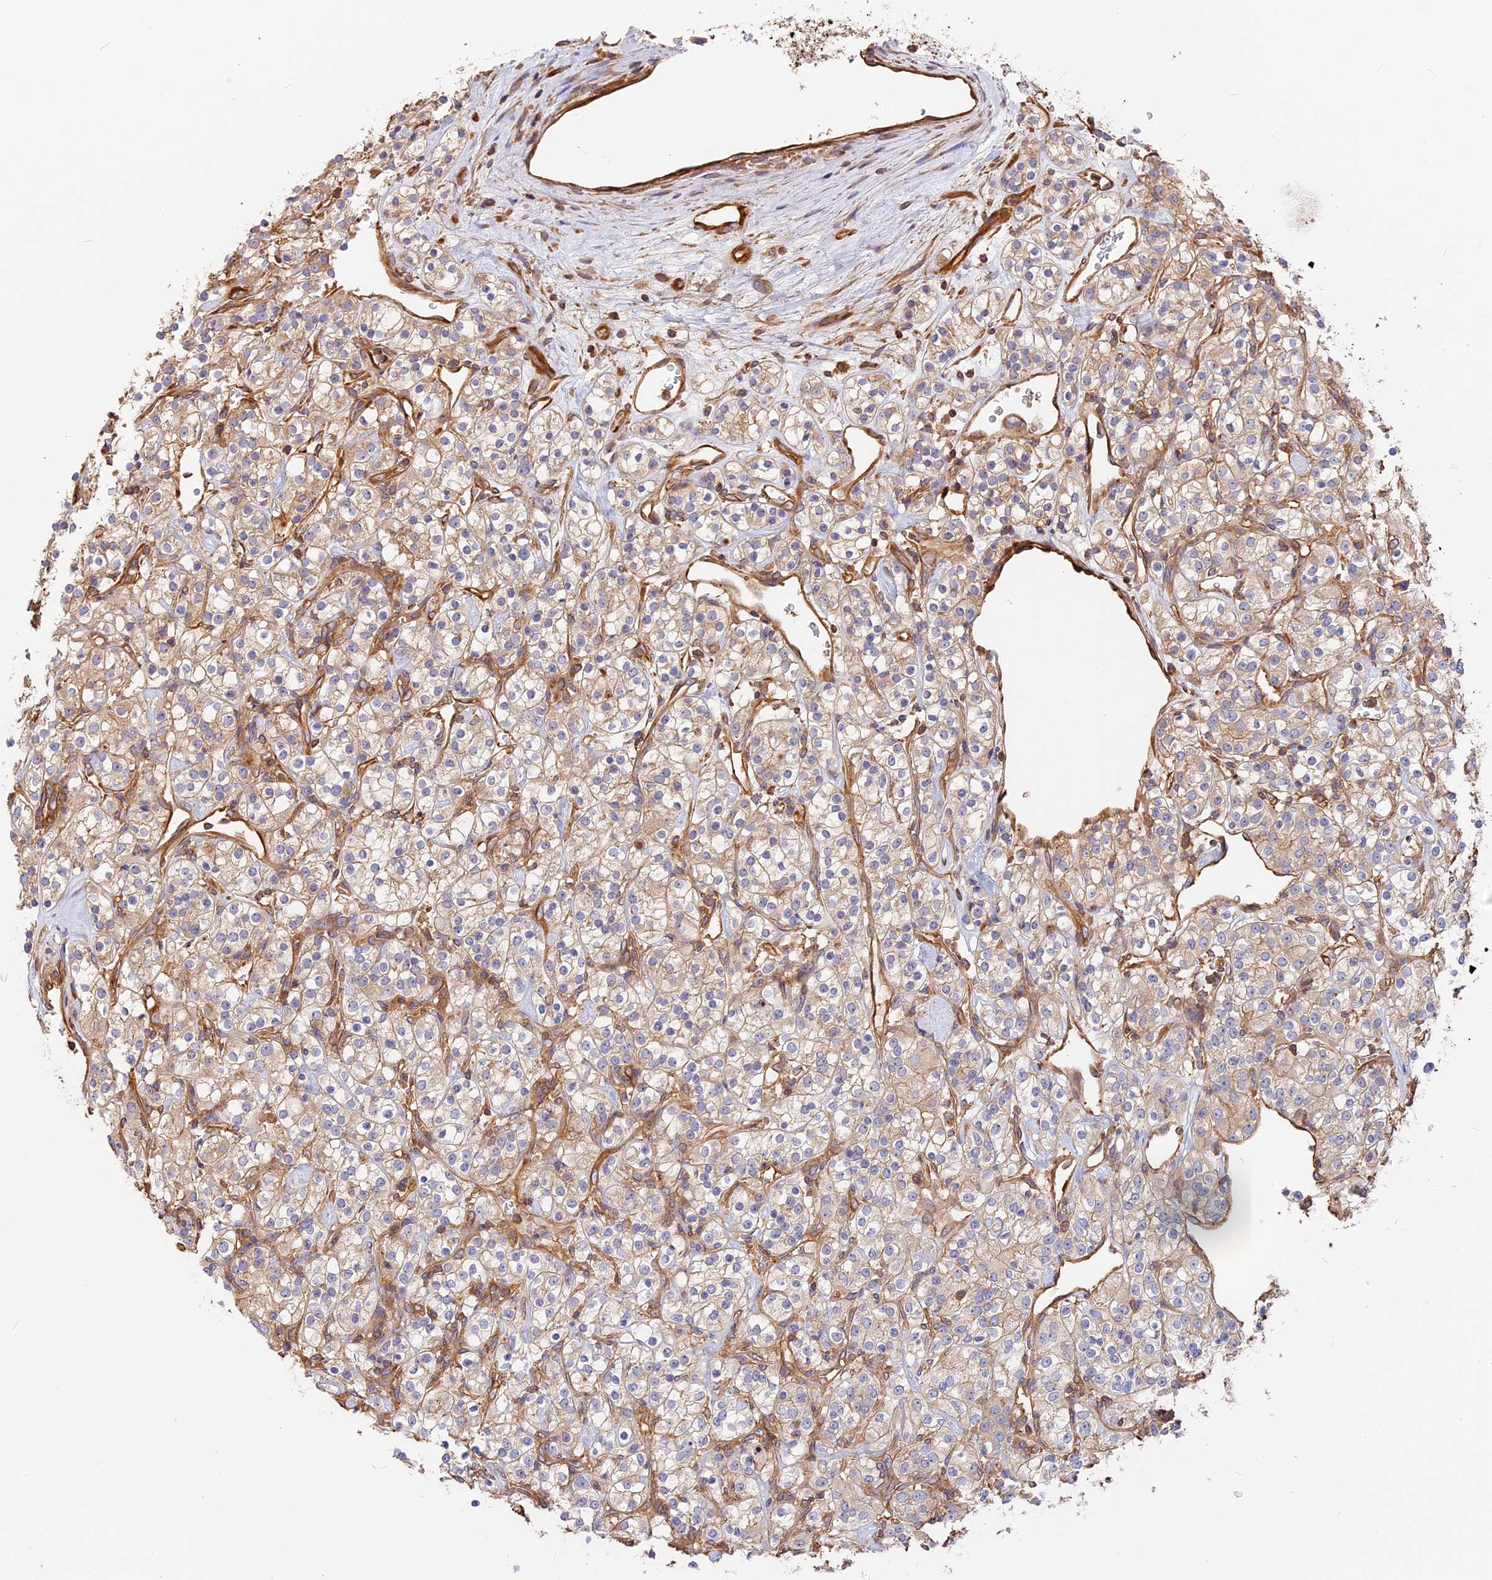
{"staining": {"intensity": "weak", "quantity": ">75%", "location": "cytoplasmic/membranous"}, "tissue": "renal cancer", "cell_type": "Tumor cells", "image_type": "cancer", "snomed": [{"axis": "morphology", "description": "Adenocarcinoma, NOS"}, {"axis": "topography", "description": "Kidney"}], "caption": "A micrograph of renal adenocarcinoma stained for a protein exhibits weak cytoplasmic/membranous brown staining in tumor cells.", "gene": "VPS18", "patient": {"sex": "male", "age": 77}}